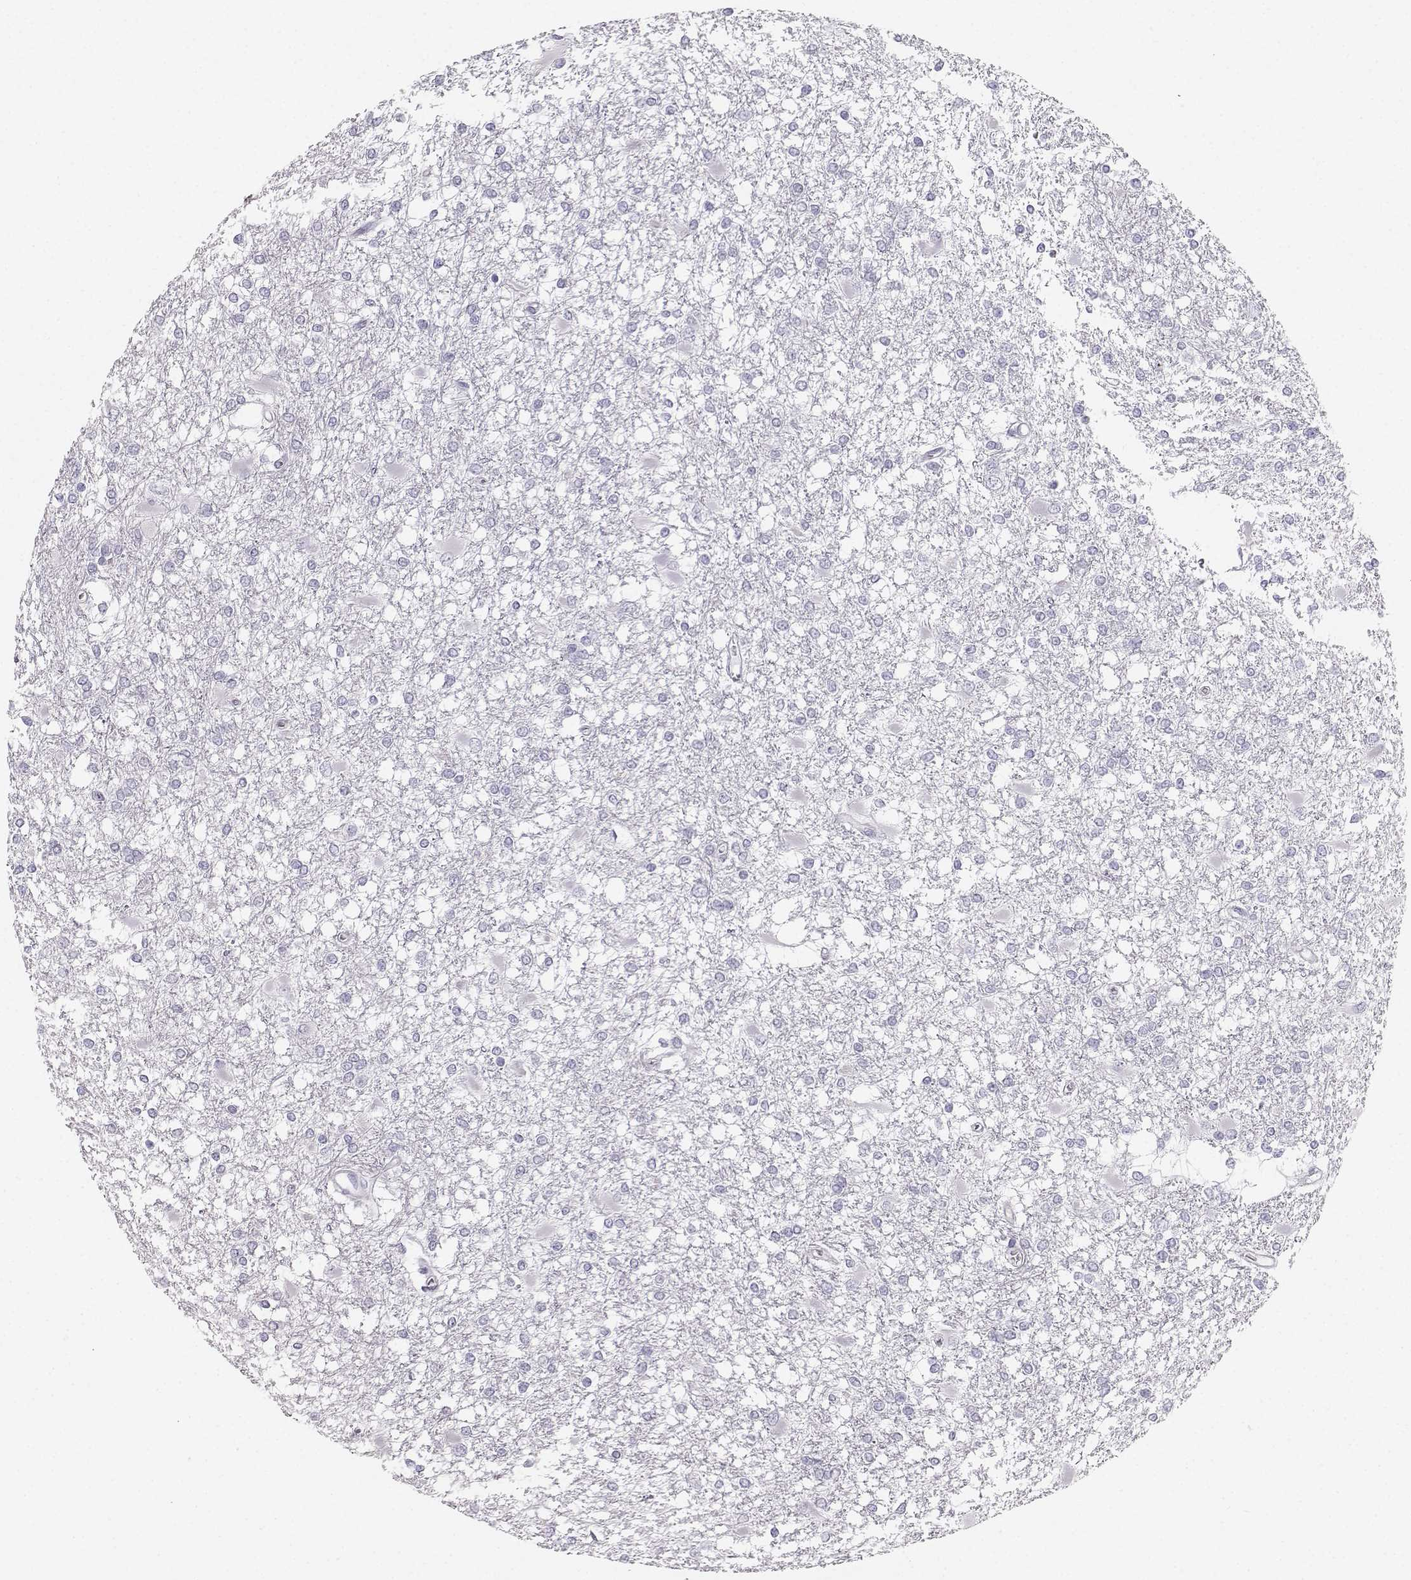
{"staining": {"intensity": "negative", "quantity": "none", "location": "none"}, "tissue": "glioma", "cell_type": "Tumor cells", "image_type": "cancer", "snomed": [{"axis": "morphology", "description": "Glioma, malignant, High grade"}, {"axis": "topography", "description": "Cerebral cortex"}], "caption": "IHC of human glioma displays no staining in tumor cells.", "gene": "CASR", "patient": {"sex": "male", "age": 79}}